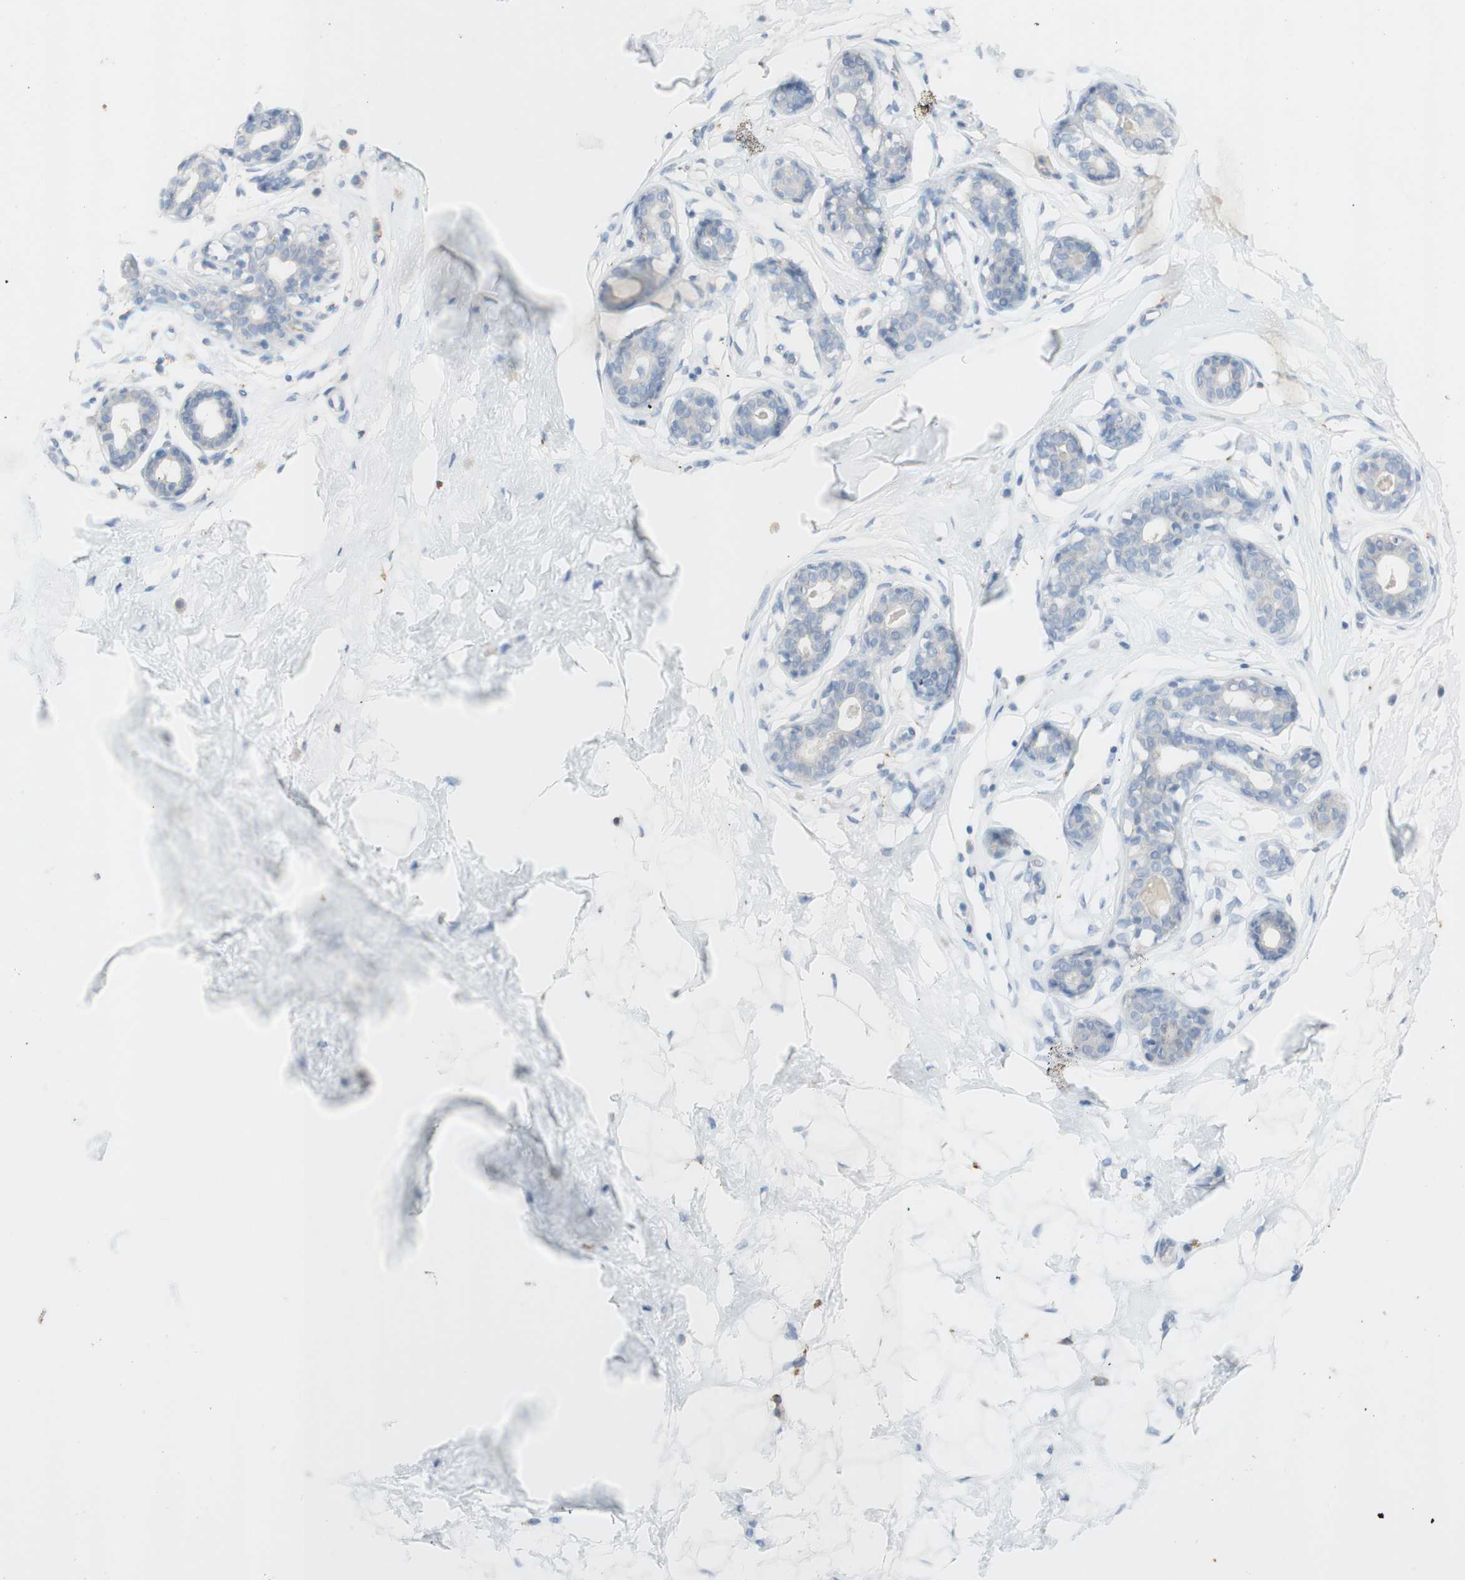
{"staining": {"intensity": "negative", "quantity": "none", "location": "none"}, "tissue": "breast", "cell_type": "Adipocytes", "image_type": "normal", "snomed": [{"axis": "morphology", "description": "Normal tissue, NOS"}, {"axis": "topography", "description": "Breast"}], "caption": "This micrograph is of benign breast stained with IHC to label a protein in brown with the nuclei are counter-stained blue. There is no staining in adipocytes. (Stains: DAB immunohistochemistry with hematoxylin counter stain, Microscopy: brightfield microscopy at high magnification).", "gene": "ART3", "patient": {"sex": "female", "age": 23}}